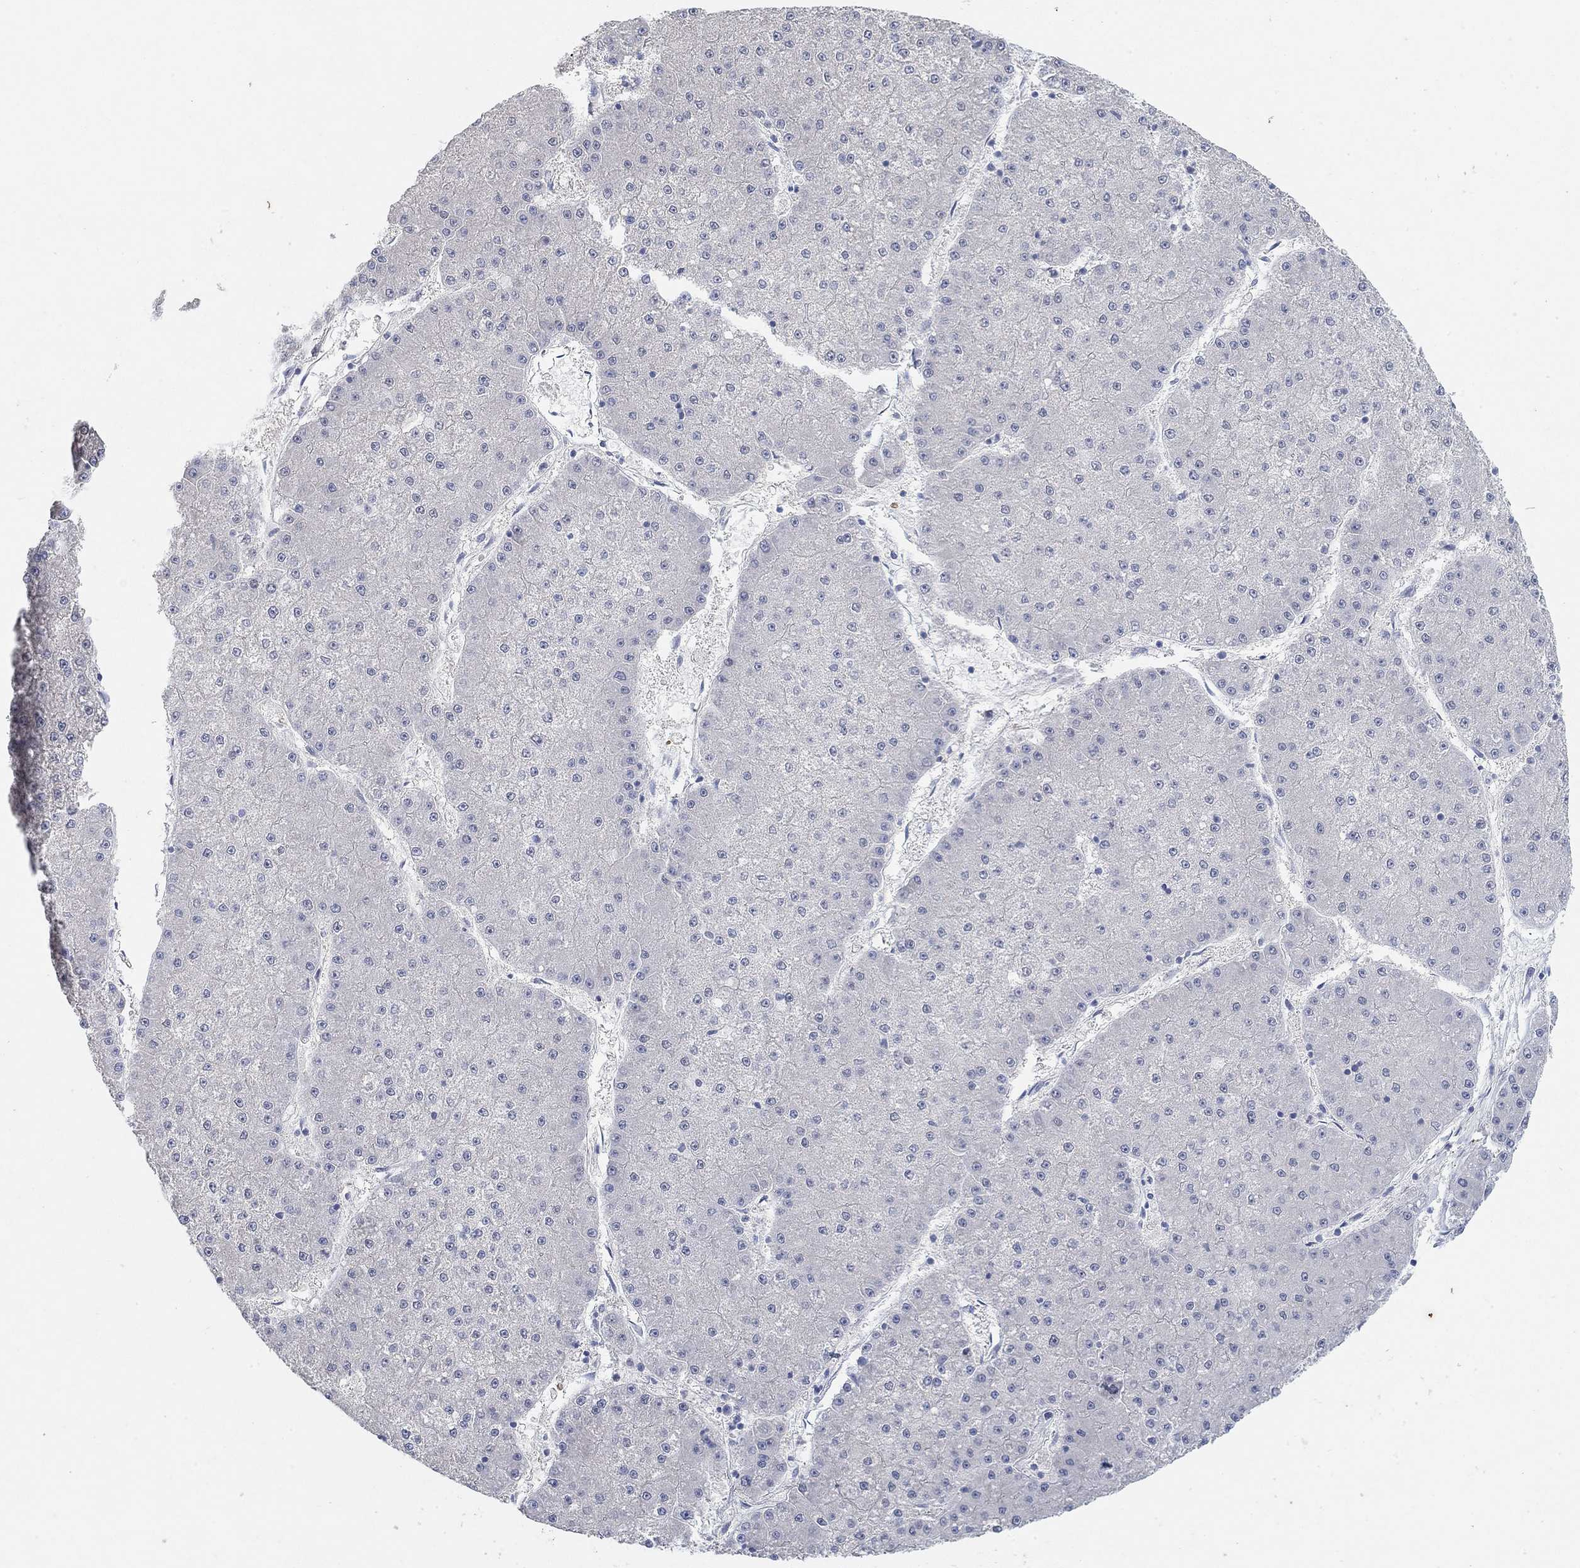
{"staining": {"intensity": "negative", "quantity": "none", "location": "none"}, "tissue": "liver cancer", "cell_type": "Tumor cells", "image_type": "cancer", "snomed": [{"axis": "morphology", "description": "Carcinoma, Hepatocellular, NOS"}, {"axis": "topography", "description": "Liver"}], "caption": "This photomicrograph is of liver hepatocellular carcinoma stained with IHC to label a protein in brown with the nuclei are counter-stained blue. There is no expression in tumor cells. Brightfield microscopy of immunohistochemistry (IHC) stained with DAB (brown) and hematoxylin (blue), captured at high magnification.", "gene": "VAT1L", "patient": {"sex": "male", "age": 73}}